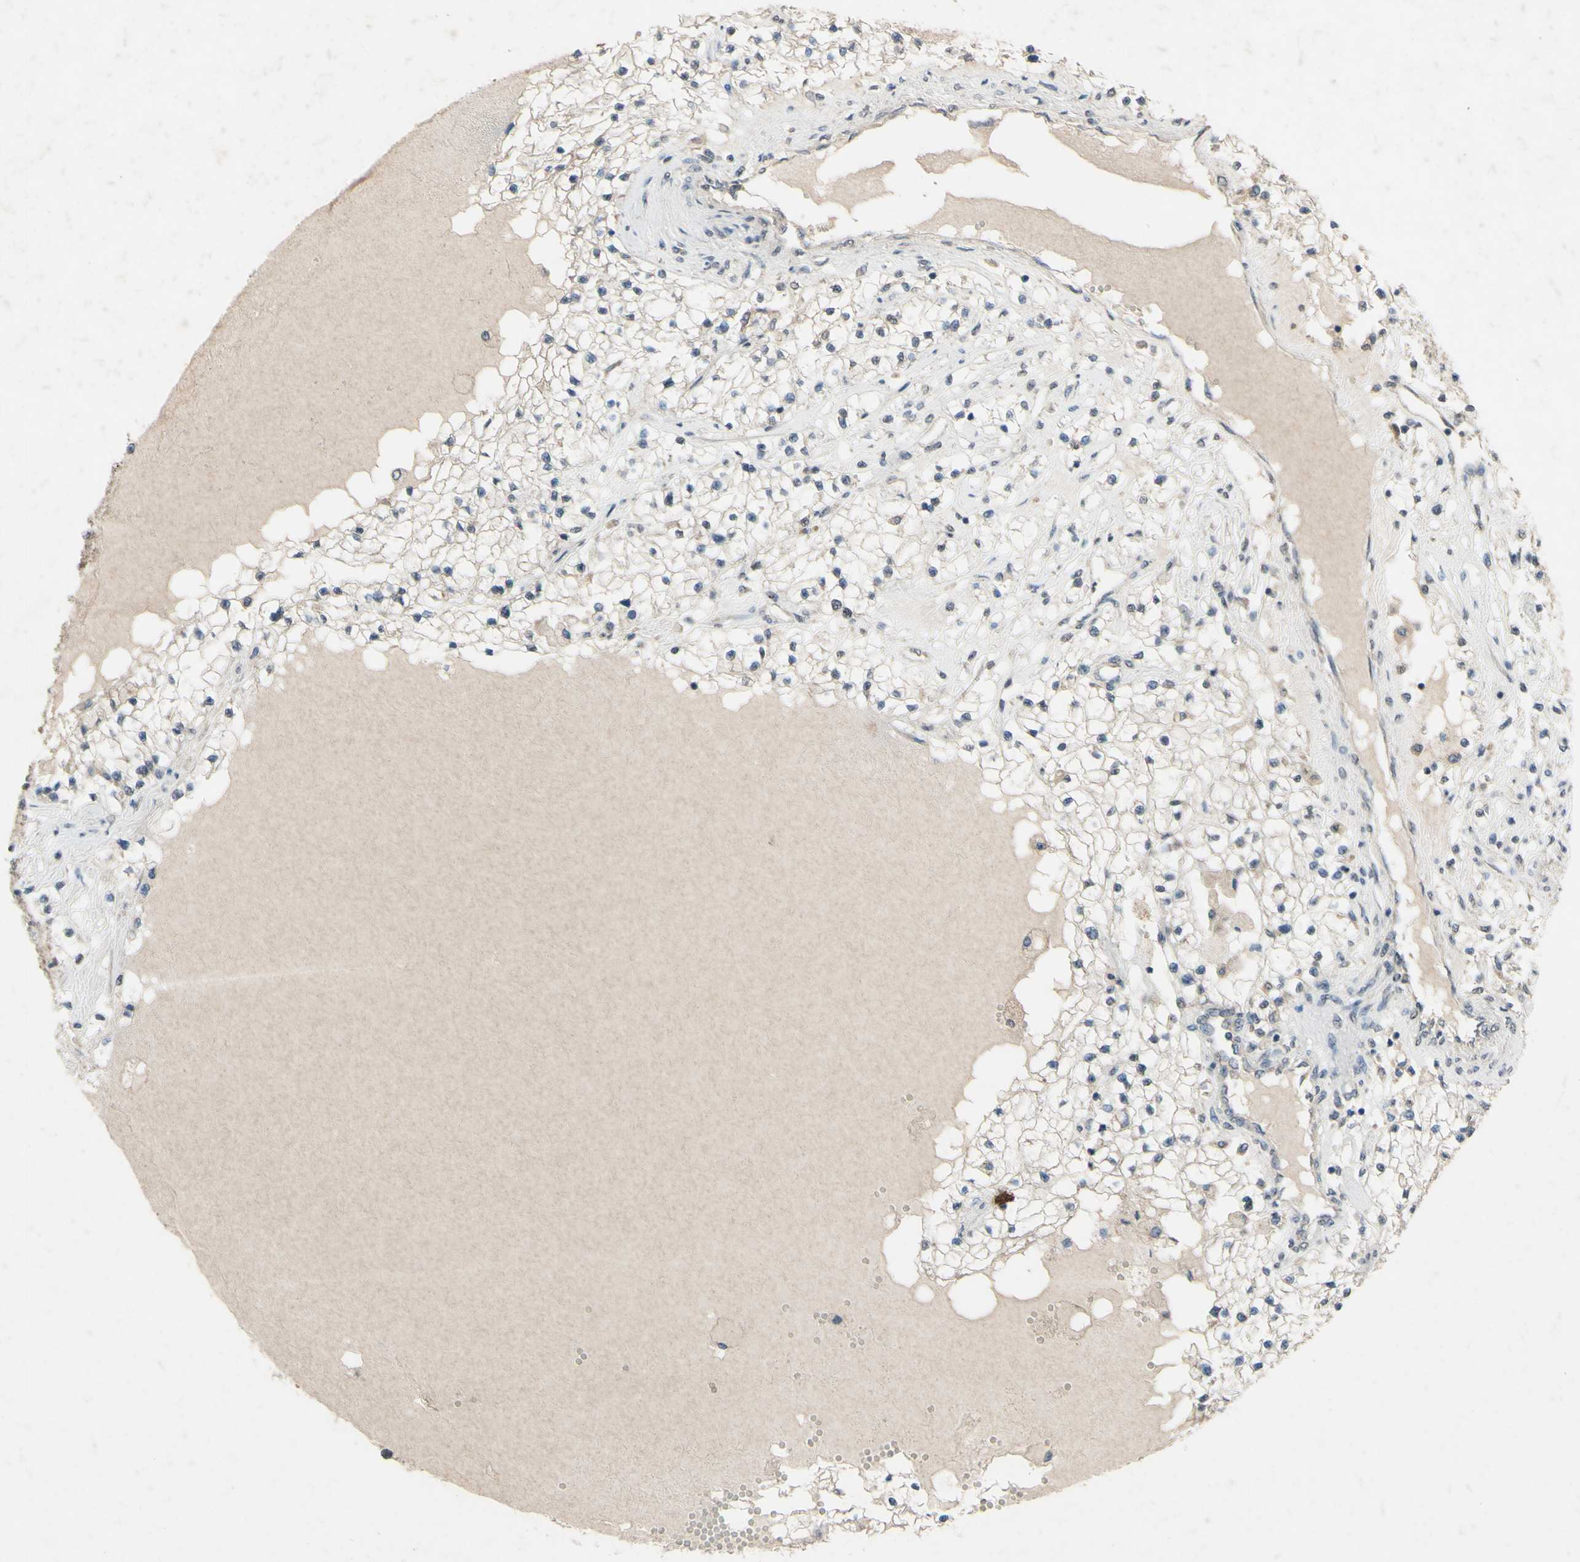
{"staining": {"intensity": "weak", "quantity": "25%-75%", "location": "cytoplasmic/membranous"}, "tissue": "renal cancer", "cell_type": "Tumor cells", "image_type": "cancer", "snomed": [{"axis": "morphology", "description": "Adenocarcinoma, NOS"}, {"axis": "topography", "description": "Kidney"}], "caption": "Weak cytoplasmic/membranous positivity is identified in approximately 25%-75% of tumor cells in renal cancer.", "gene": "CDCP1", "patient": {"sex": "male", "age": 68}}